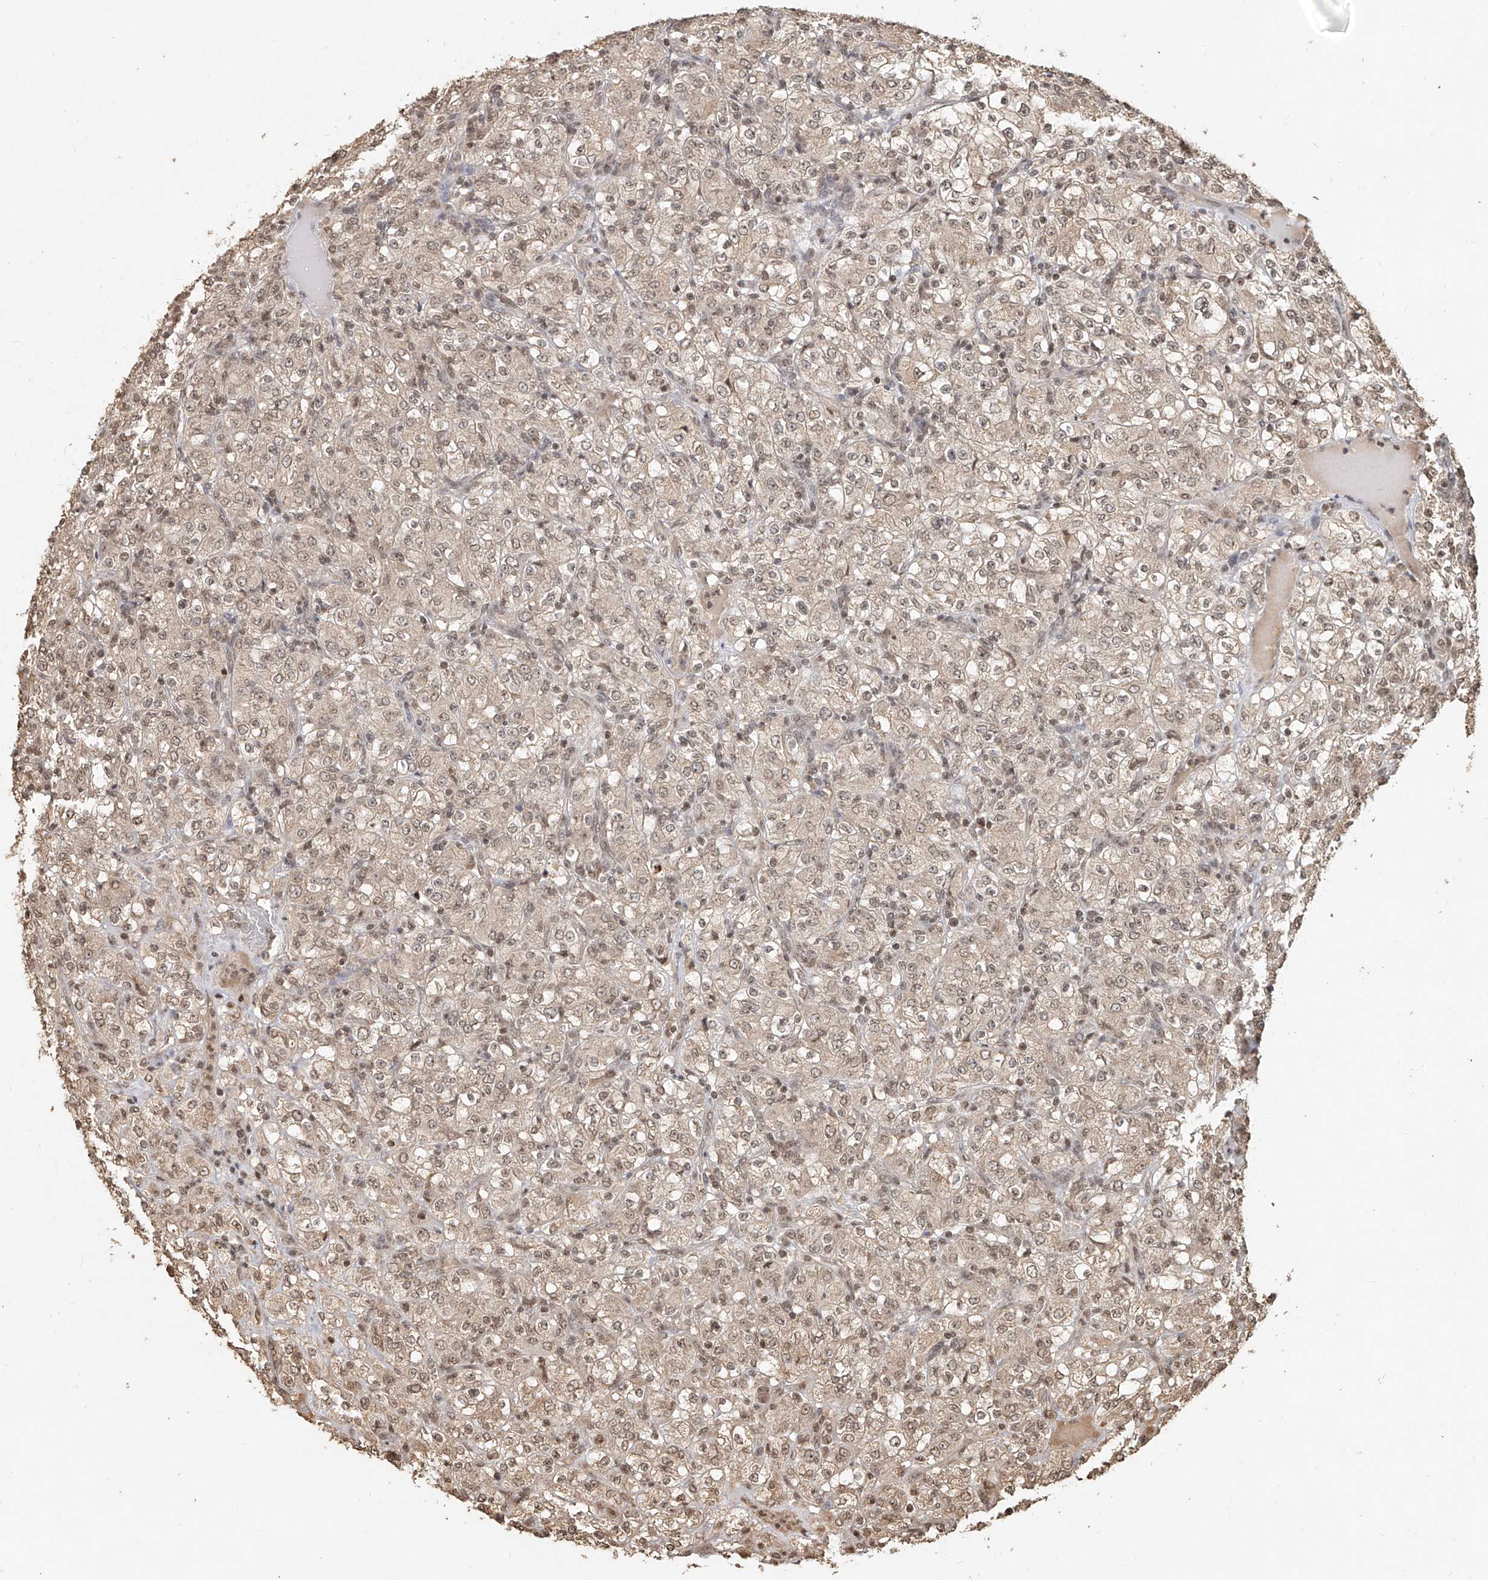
{"staining": {"intensity": "weak", "quantity": ">75%", "location": "cytoplasmic/membranous,nuclear"}, "tissue": "renal cancer", "cell_type": "Tumor cells", "image_type": "cancer", "snomed": [{"axis": "morphology", "description": "Normal tissue, NOS"}, {"axis": "morphology", "description": "Adenocarcinoma, NOS"}, {"axis": "topography", "description": "Kidney"}], "caption": "Immunohistochemistry staining of renal adenocarcinoma, which shows low levels of weak cytoplasmic/membranous and nuclear positivity in about >75% of tumor cells indicating weak cytoplasmic/membranous and nuclear protein expression. The staining was performed using DAB (brown) for protein detection and nuclei were counterstained in hematoxylin (blue).", "gene": "UBE2K", "patient": {"sex": "female", "age": 72}}